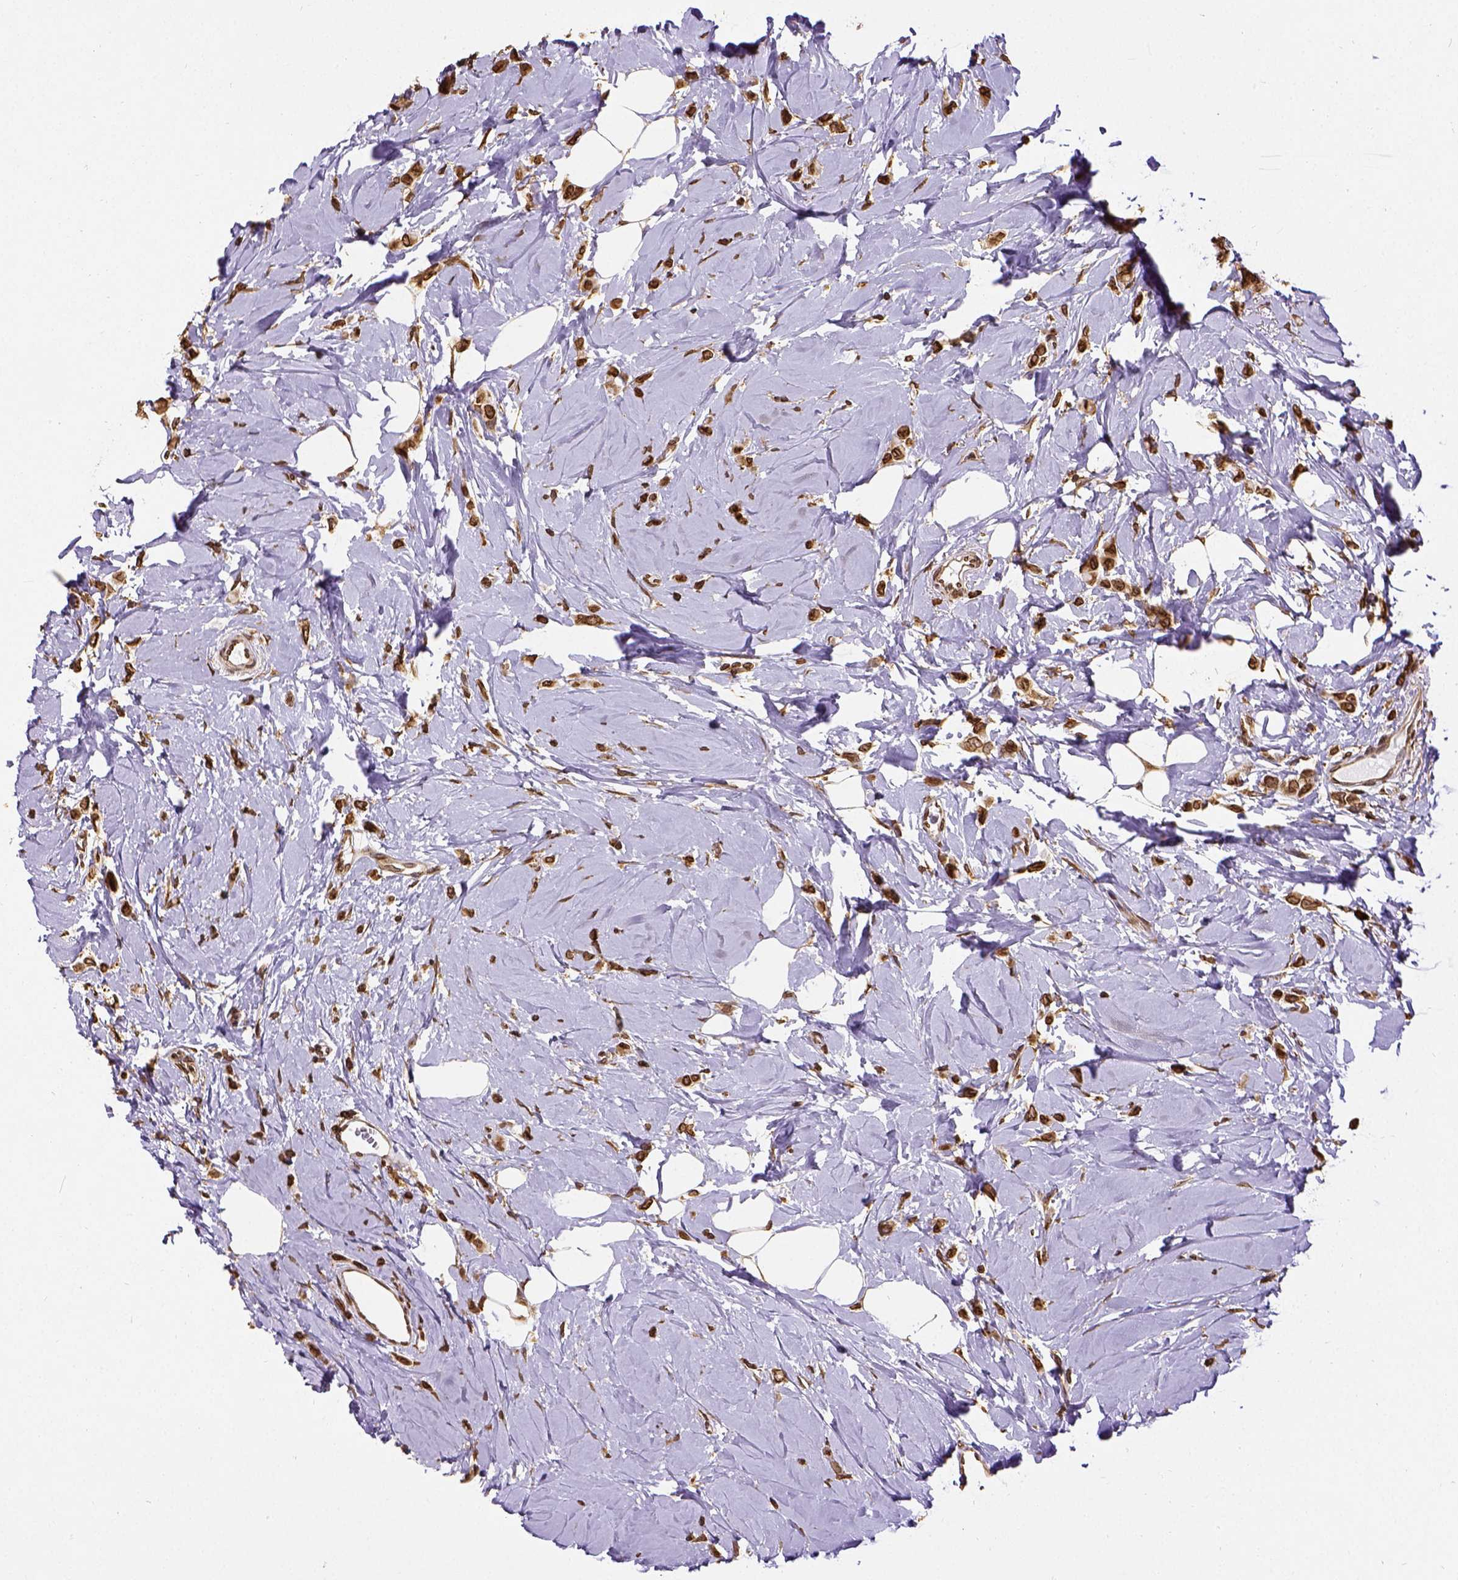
{"staining": {"intensity": "strong", "quantity": ">75%", "location": "cytoplasmic/membranous,nuclear"}, "tissue": "breast cancer", "cell_type": "Tumor cells", "image_type": "cancer", "snomed": [{"axis": "morphology", "description": "Lobular carcinoma"}, {"axis": "topography", "description": "Breast"}], "caption": "A micrograph showing strong cytoplasmic/membranous and nuclear positivity in about >75% of tumor cells in breast cancer (lobular carcinoma), as visualized by brown immunohistochemical staining.", "gene": "MTDH", "patient": {"sex": "female", "age": 66}}